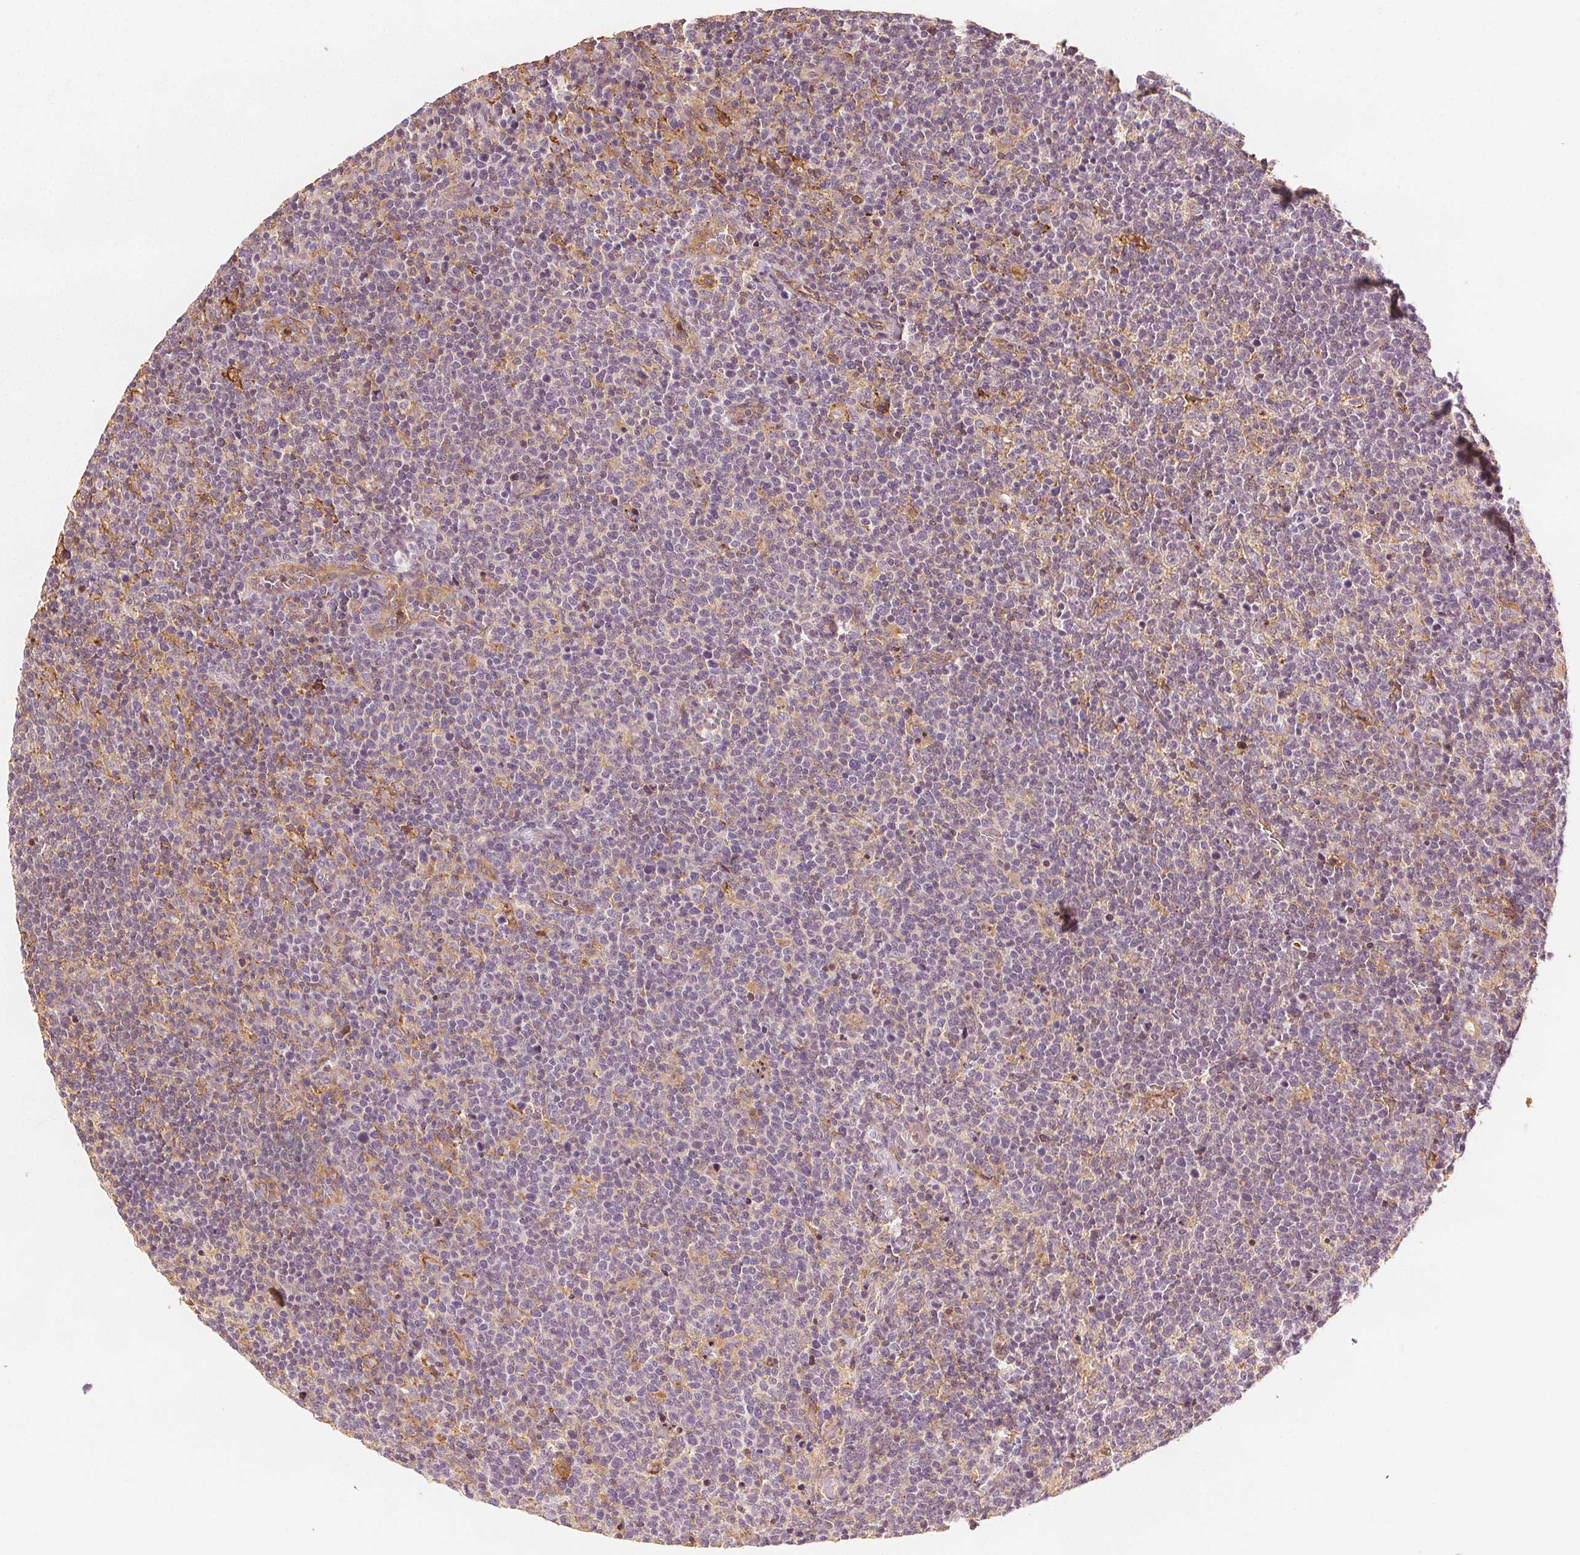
{"staining": {"intensity": "negative", "quantity": "none", "location": "none"}, "tissue": "lymphoma", "cell_type": "Tumor cells", "image_type": "cancer", "snomed": [{"axis": "morphology", "description": "Malignant lymphoma, non-Hodgkin's type, High grade"}, {"axis": "topography", "description": "Lymph node"}], "caption": "A micrograph of human malignant lymphoma, non-Hodgkin's type (high-grade) is negative for staining in tumor cells.", "gene": "ARHGAP26", "patient": {"sex": "male", "age": 61}}